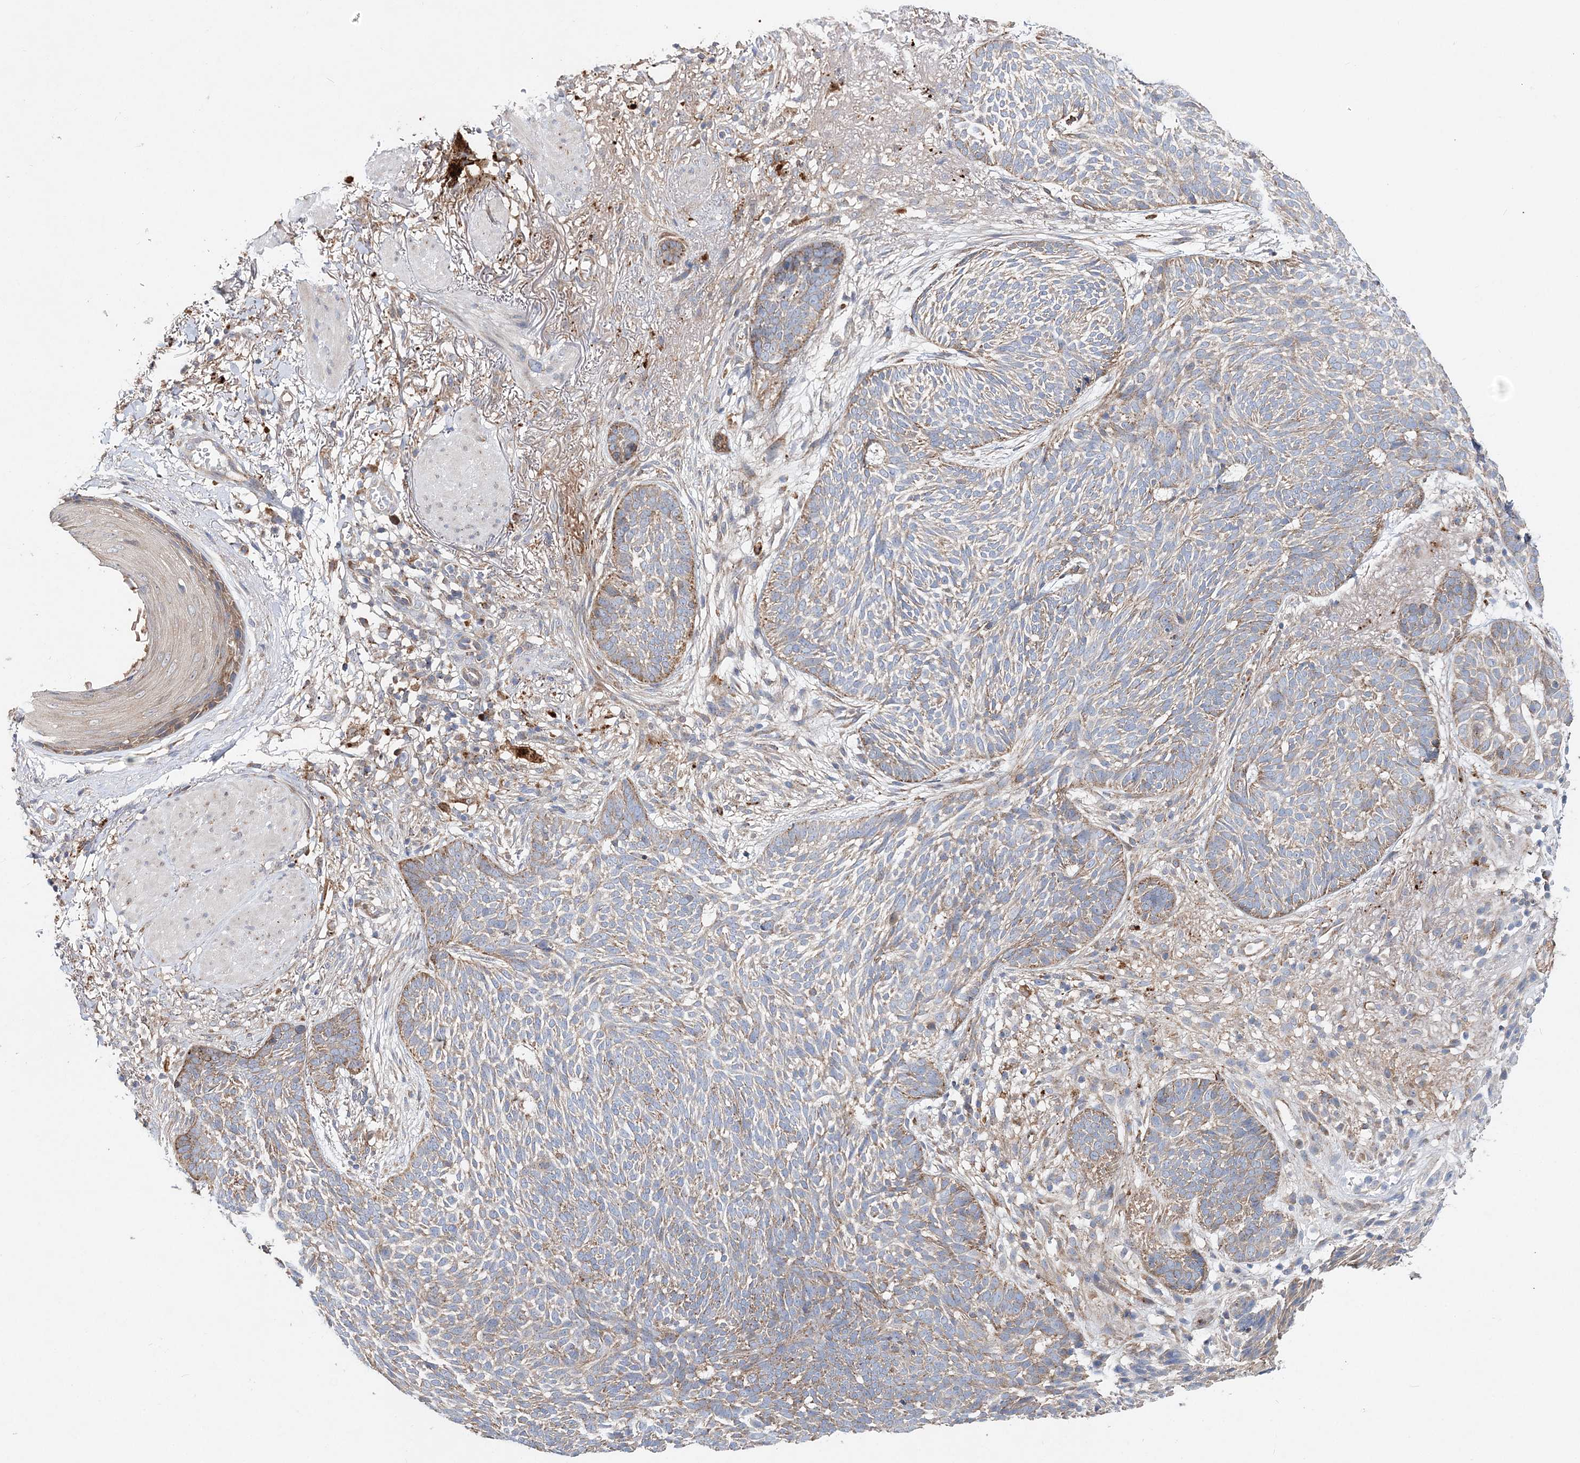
{"staining": {"intensity": "moderate", "quantity": "25%-75%", "location": "cytoplasmic/membranous"}, "tissue": "skin cancer", "cell_type": "Tumor cells", "image_type": "cancer", "snomed": [{"axis": "morphology", "description": "Normal tissue, NOS"}, {"axis": "morphology", "description": "Basal cell carcinoma"}, {"axis": "topography", "description": "Skin"}], "caption": "Immunohistochemistry micrograph of neoplastic tissue: basal cell carcinoma (skin) stained using immunohistochemistry (IHC) demonstrates medium levels of moderate protein expression localized specifically in the cytoplasmic/membranous of tumor cells, appearing as a cytoplasmic/membranous brown color.", "gene": "C3orf38", "patient": {"sex": "male", "age": 64}}